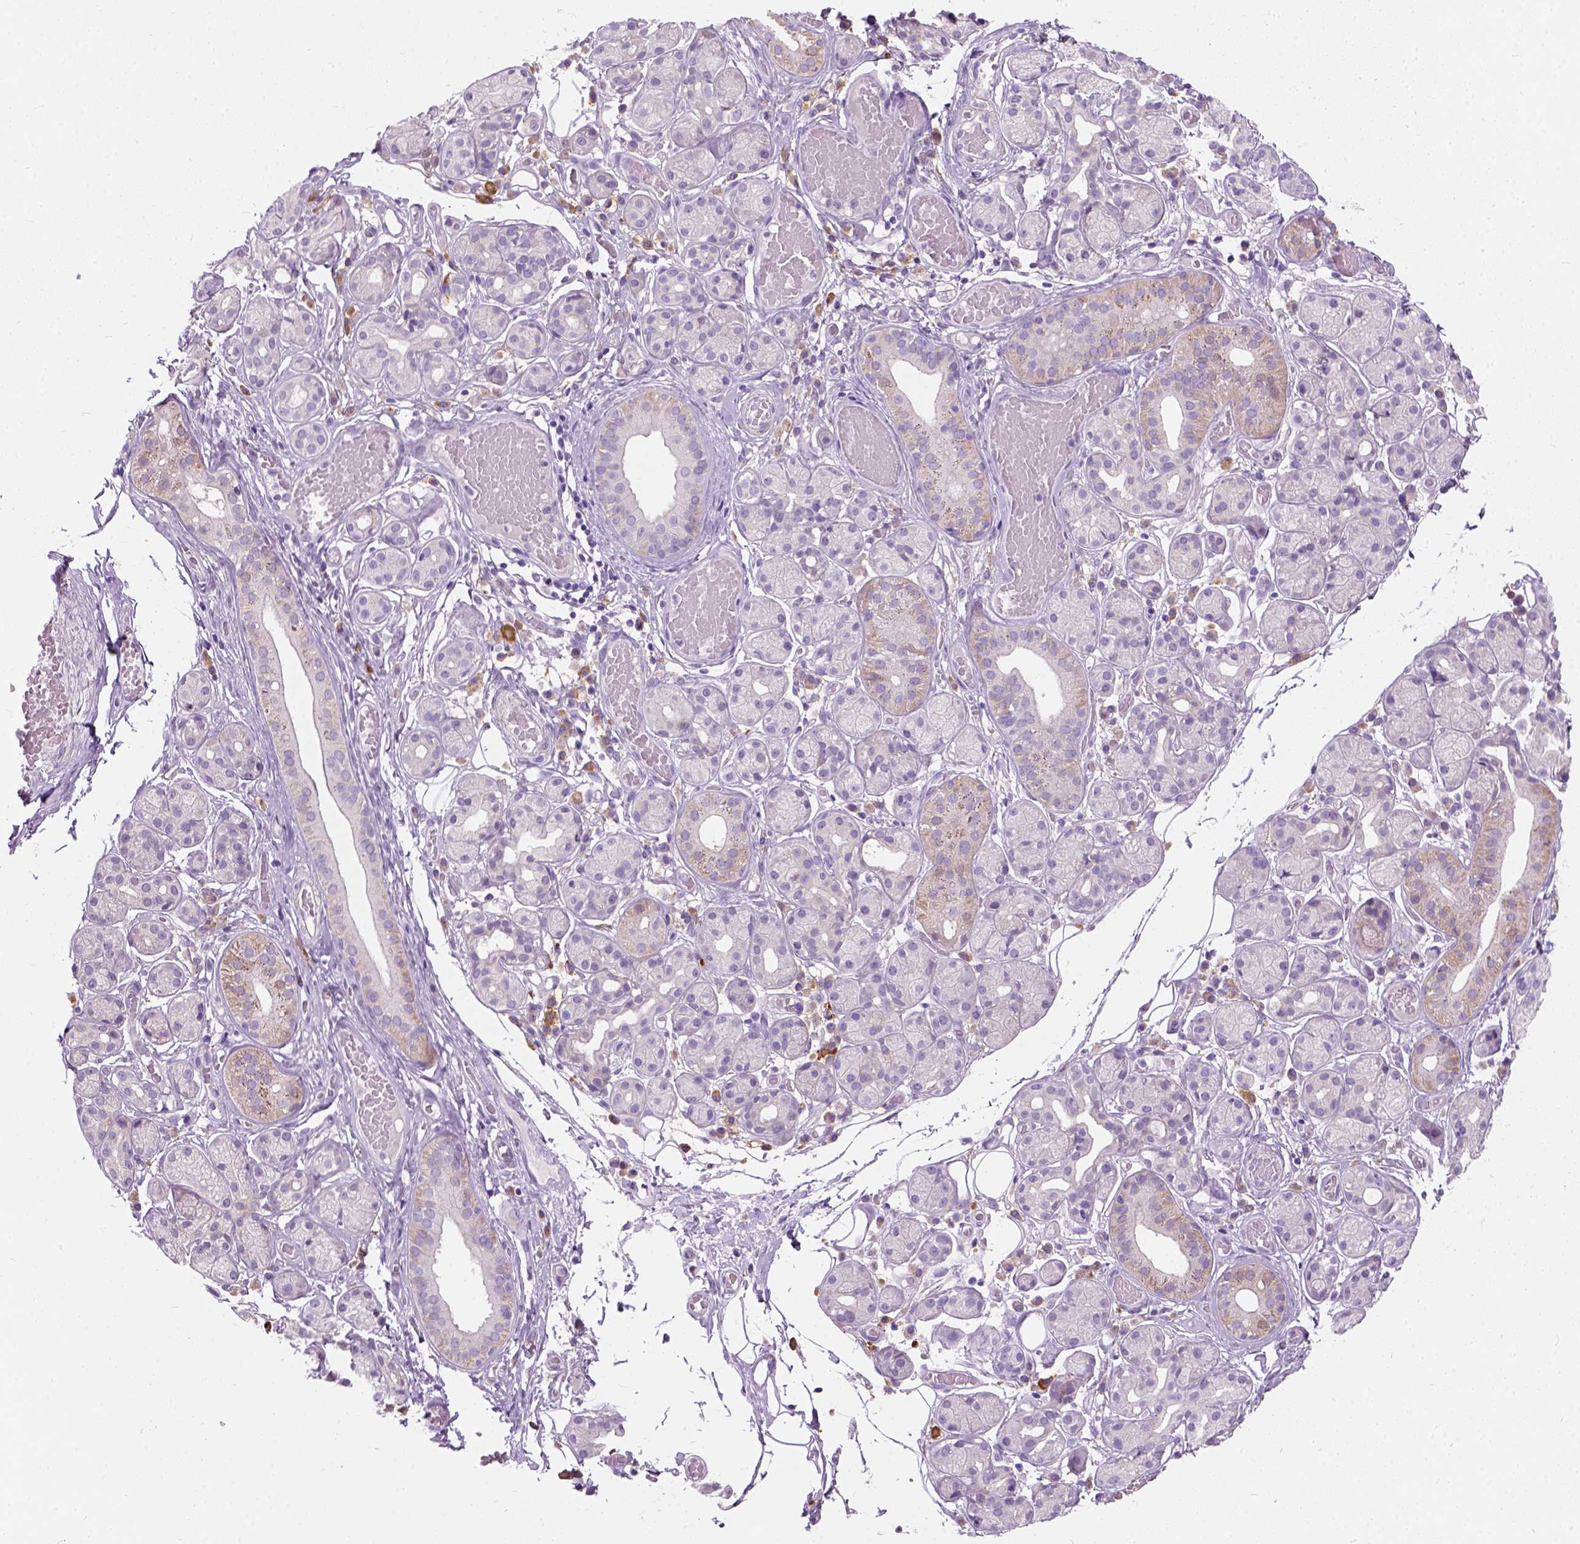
{"staining": {"intensity": "negative", "quantity": "none", "location": "none"}, "tissue": "salivary gland", "cell_type": "Glandular cells", "image_type": "normal", "snomed": [{"axis": "morphology", "description": "Normal tissue, NOS"}, {"axis": "topography", "description": "Salivary gland"}, {"axis": "topography", "description": "Peripheral nerve tissue"}], "caption": "Glandular cells show no significant staining in normal salivary gland.", "gene": "TRIM72", "patient": {"sex": "male", "age": 71}}